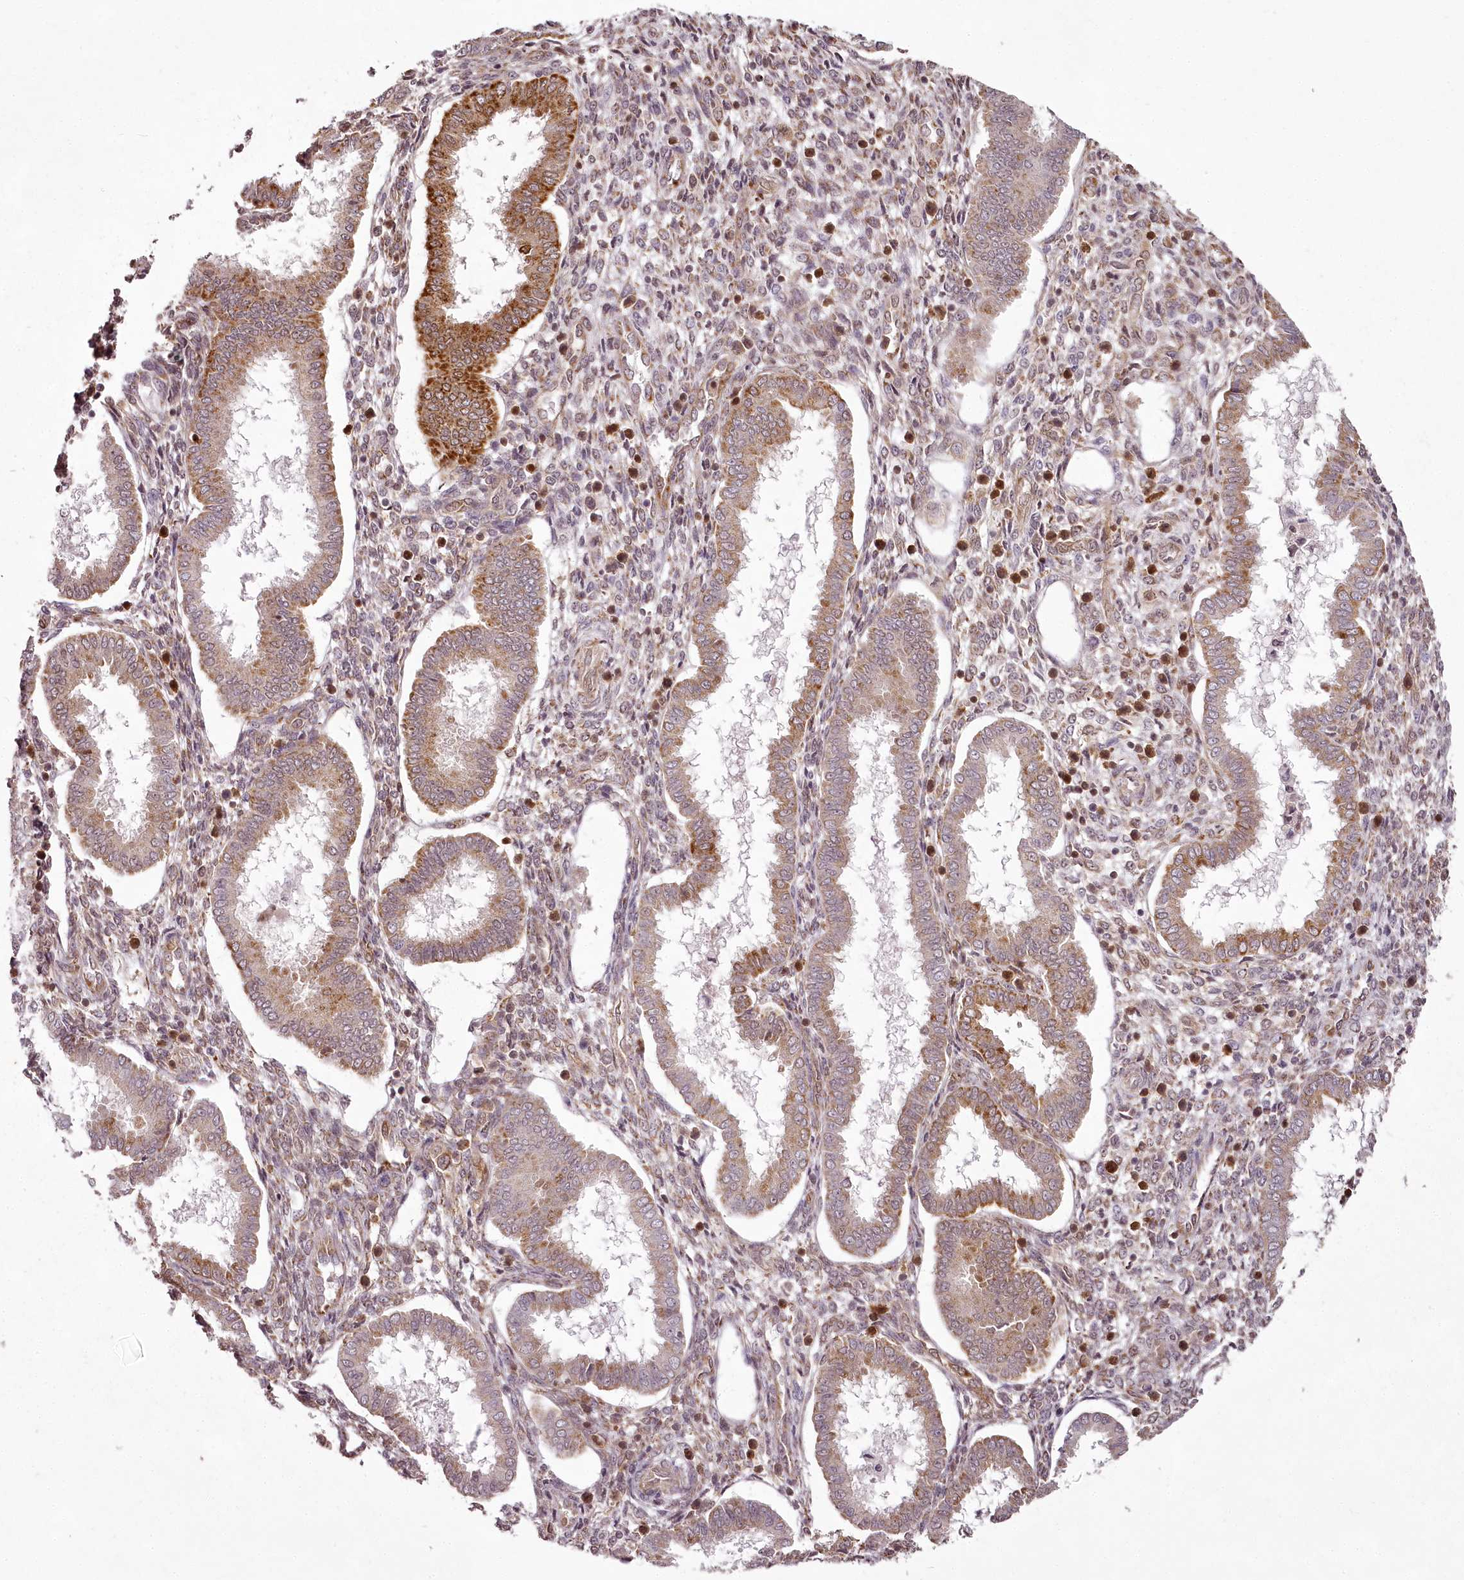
{"staining": {"intensity": "weak", "quantity": "25%-75%", "location": "cytoplasmic/membranous"}, "tissue": "endometrium", "cell_type": "Cells in endometrial stroma", "image_type": "normal", "snomed": [{"axis": "morphology", "description": "Normal tissue, NOS"}, {"axis": "topography", "description": "Endometrium"}], "caption": "This image exhibits benign endometrium stained with immunohistochemistry to label a protein in brown. The cytoplasmic/membranous of cells in endometrial stroma show weak positivity for the protein. Nuclei are counter-stained blue.", "gene": "CHCHD2", "patient": {"sex": "female", "age": 24}}